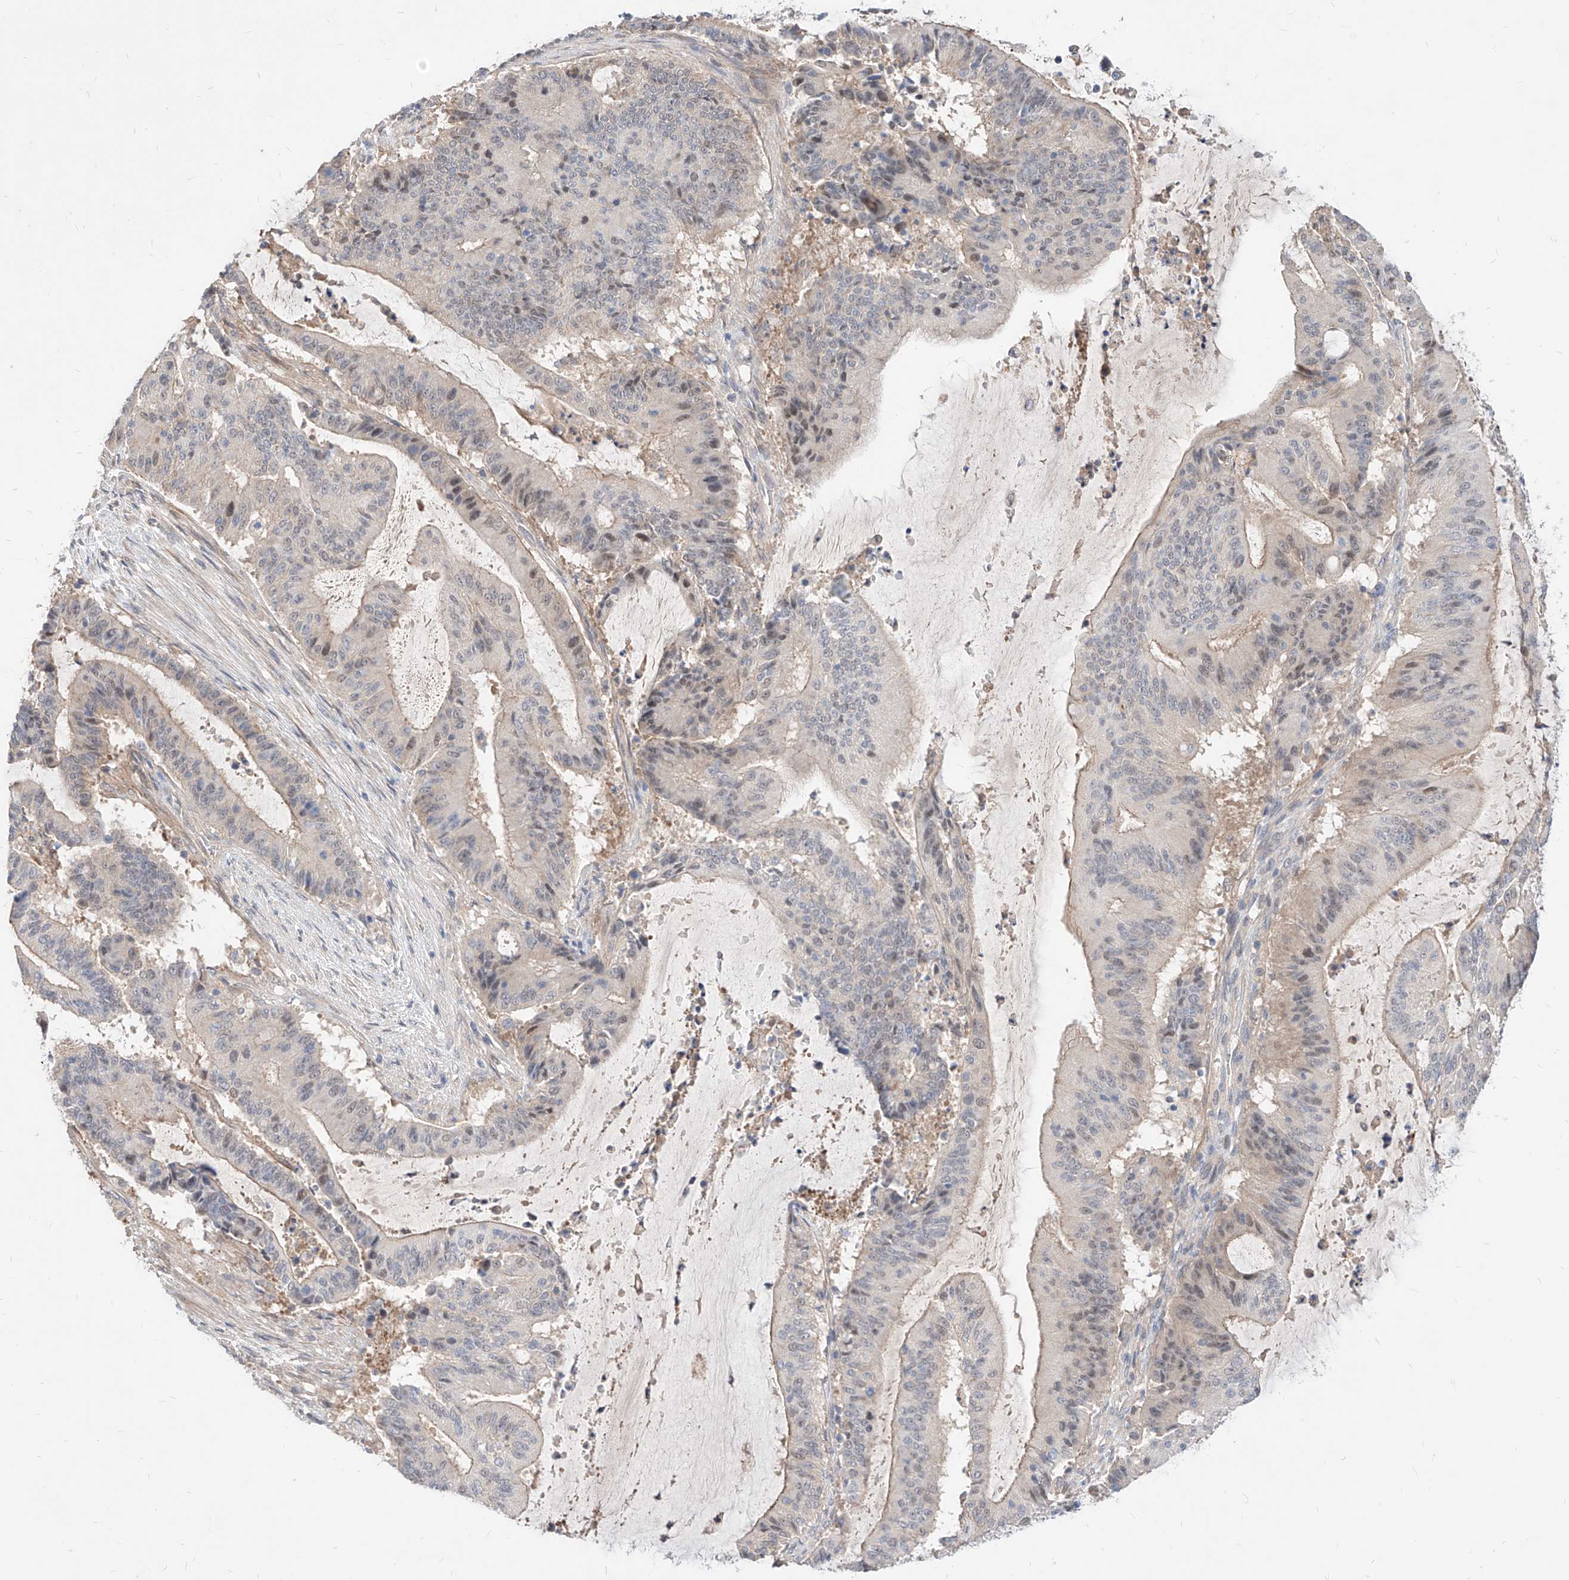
{"staining": {"intensity": "weak", "quantity": "25%-75%", "location": "cytoplasmic/membranous,nuclear"}, "tissue": "liver cancer", "cell_type": "Tumor cells", "image_type": "cancer", "snomed": [{"axis": "morphology", "description": "Normal tissue, NOS"}, {"axis": "morphology", "description": "Cholangiocarcinoma"}, {"axis": "topography", "description": "Liver"}, {"axis": "topography", "description": "Peripheral nerve tissue"}], "caption": "Protein expression analysis of human liver cancer reveals weak cytoplasmic/membranous and nuclear expression in approximately 25%-75% of tumor cells. (DAB (3,3'-diaminobenzidine) = brown stain, brightfield microscopy at high magnification).", "gene": "TSNAX", "patient": {"sex": "female", "age": 73}}